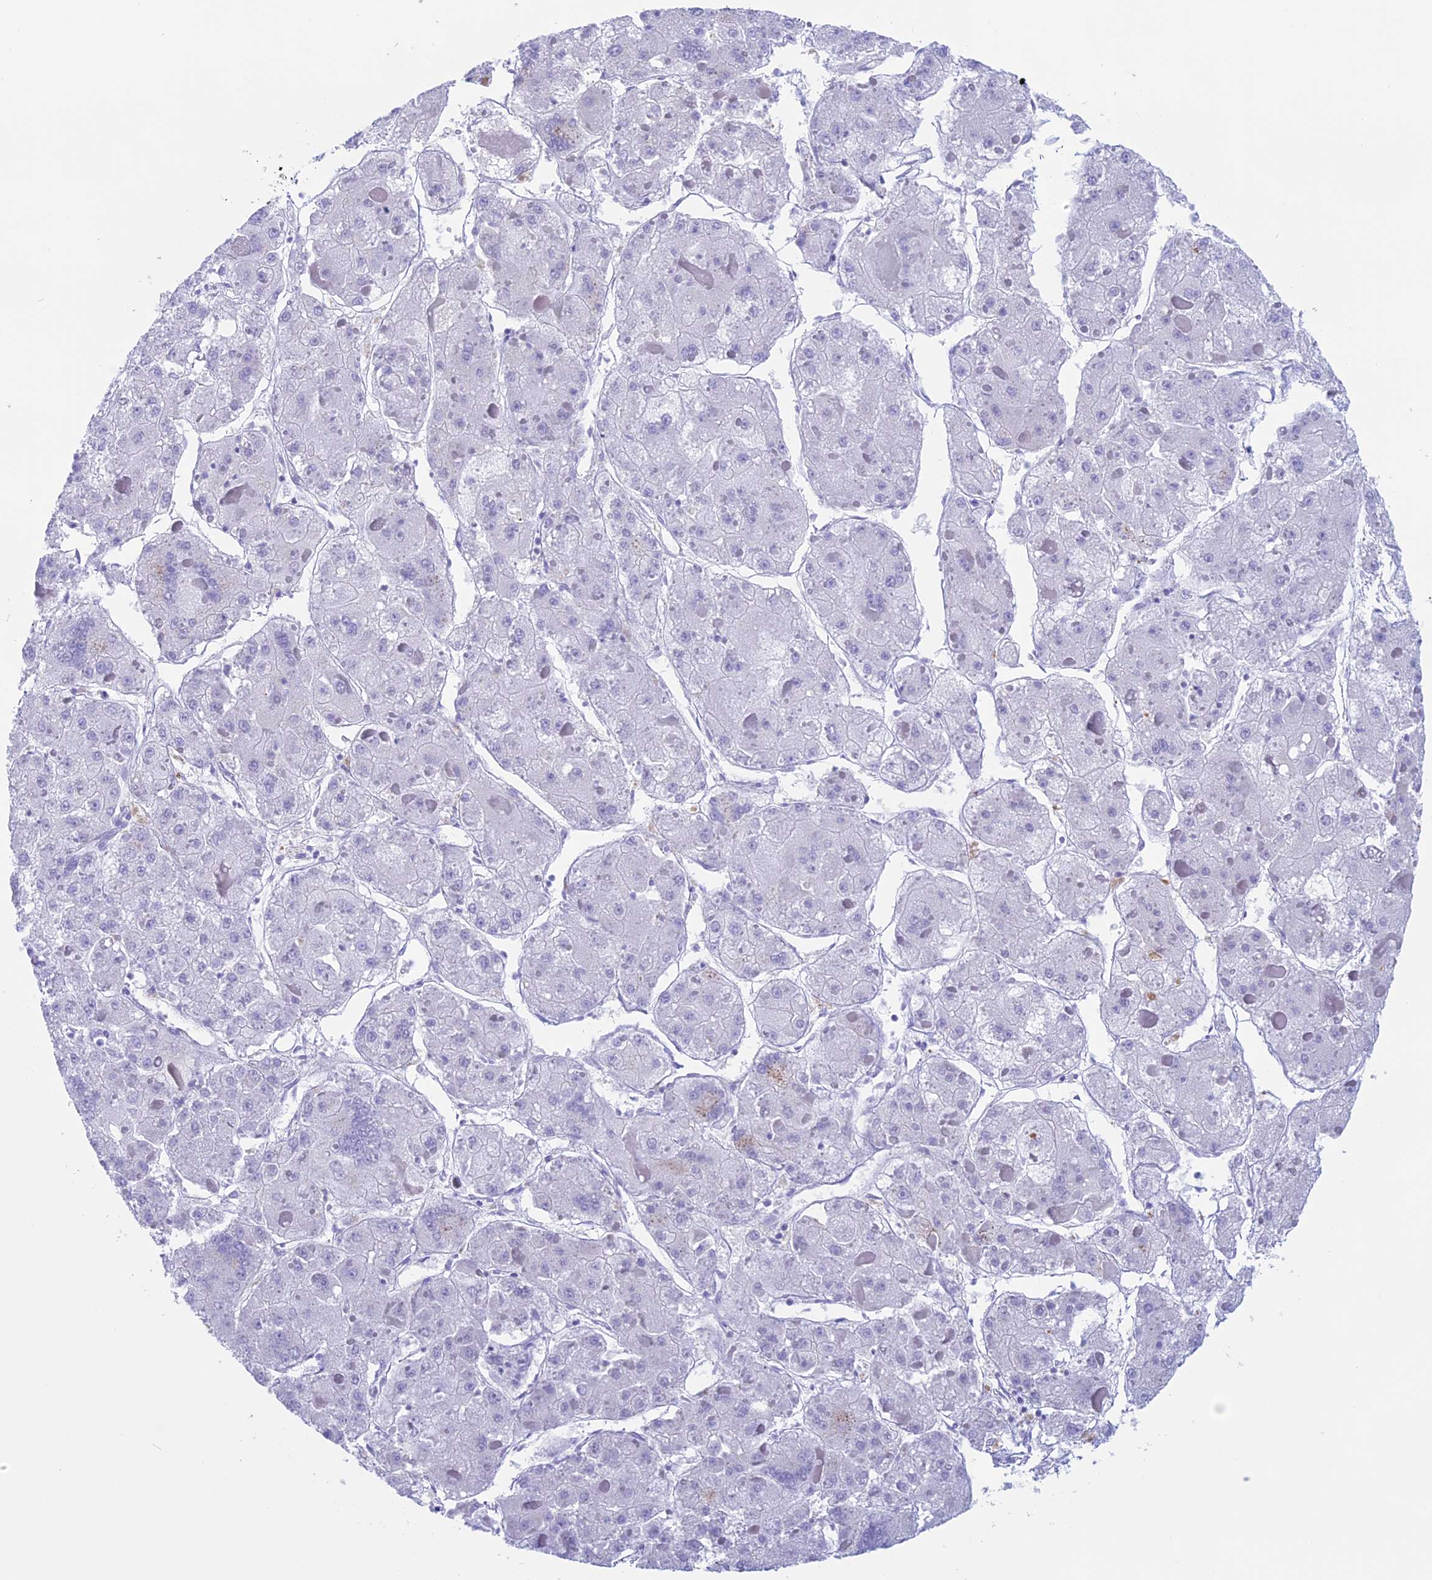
{"staining": {"intensity": "negative", "quantity": "none", "location": "none"}, "tissue": "liver cancer", "cell_type": "Tumor cells", "image_type": "cancer", "snomed": [{"axis": "morphology", "description": "Carcinoma, Hepatocellular, NOS"}, {"axis": "topography", "description": "Liver"}], "caption": "Immunohistochemical staining of liver cancer demonstrates no significant expression in tumor cells.", "gene": "RP1", "patient": {"sex": "female", "age": 73}}